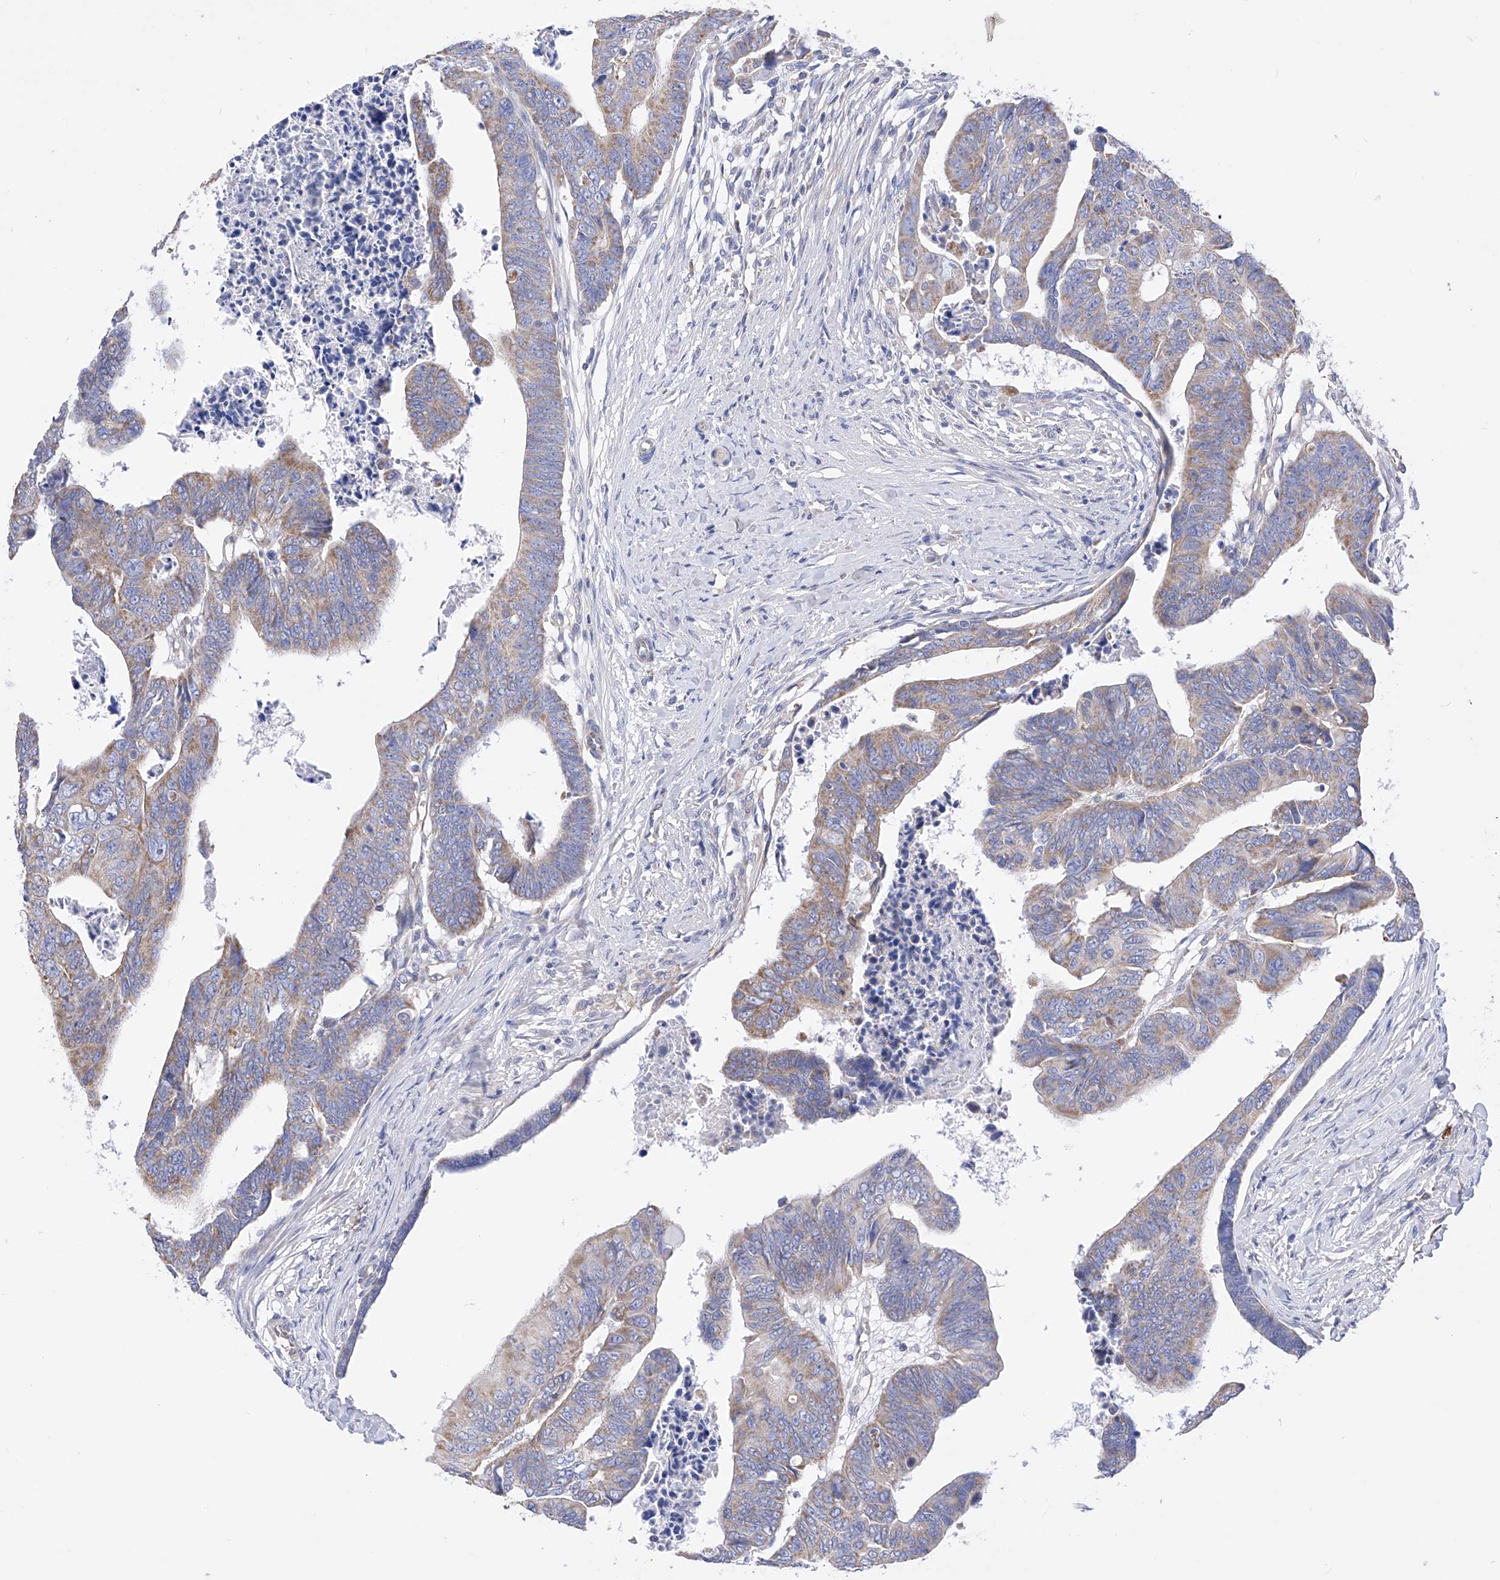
{"staining": {"intensity": "weak", "quantity": ">75%", "location": "cytoplasmic/membranous"}, "tissue": "colorectal cancer", "cell_type": "Tumor cells", "image_type": "cancer", "snomed": [{"axis": "morphology", "description": "Adenocarcinoma, NOS"}, {"axis": "topography", "description": "Rectum"}], "caption": "Brown immunohistochemical staining in colorectal cancer (adenocarcinoma) shows weak cytoplasmic/membranous positivity in approximately >75% of tumor cells.", "gene": "FLG", "patient": {"sex": "female", "age": 65}}